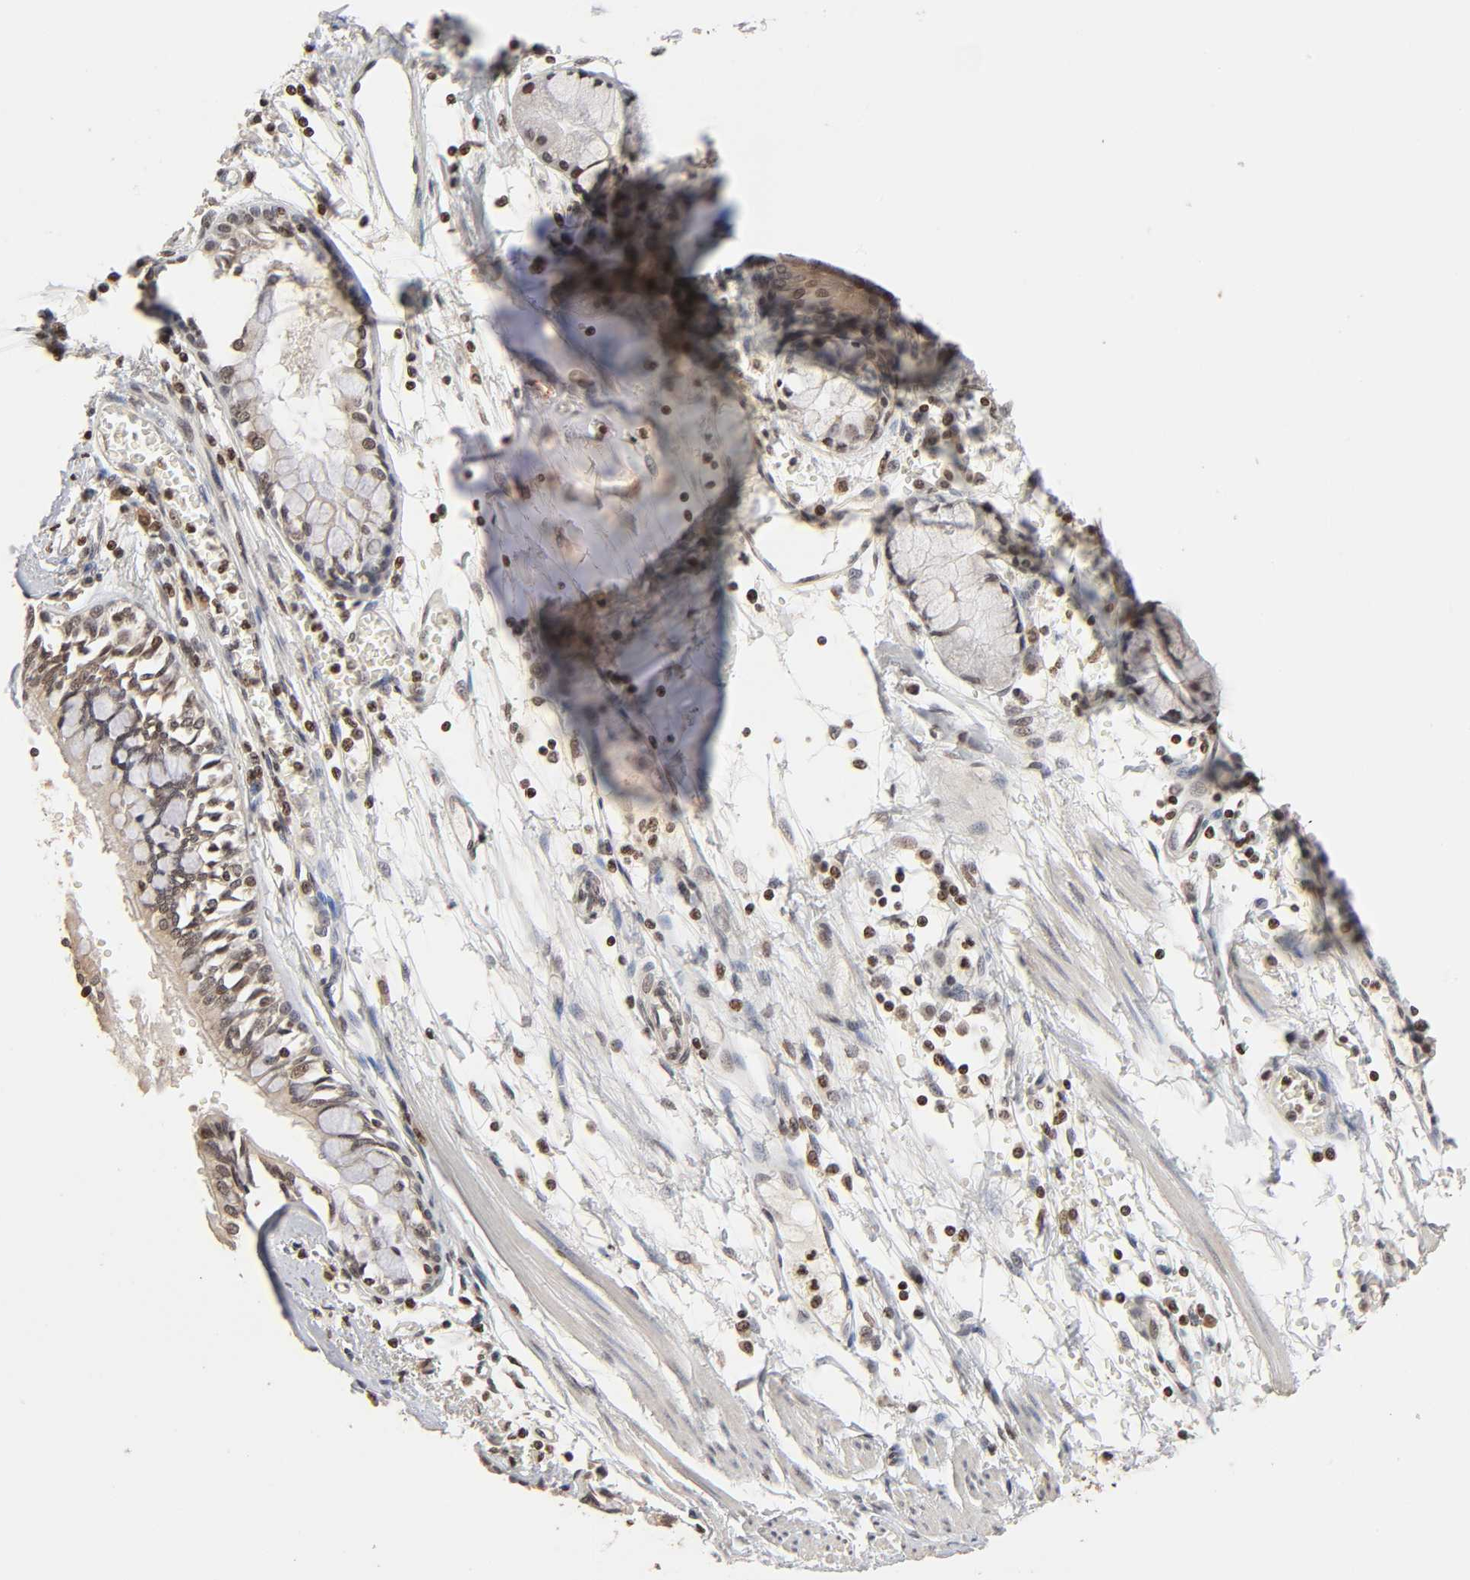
{"staining": {"intensity": "moderate", "quantity": "25%-75%", "location": "cytoplasmic/membranous,nuclear"}, "tissue": "bronchus", "cell_type": "Respiratory epithelial cells", "image_type": "normal", "snomed": [{"axis": "morphology", "description": "Normal tissue, NOS"}, {"axis": "topography", "description": "Bronchus"}, {"axis": "topography", "description": "Lung"}], "caption": "Immunohistochemical staining of benign bronchus displays moderate cytoplasmic/membranous,nuclear protein staining in approximately 25%-75% of respiratory epithelial cells. (Stains: DAB in brown, nuclei in blue, Microscopy: brightfield microscopy at high magnification).", "gene": "ZNF473", "patient": {"sex": "female", "age": 56}}